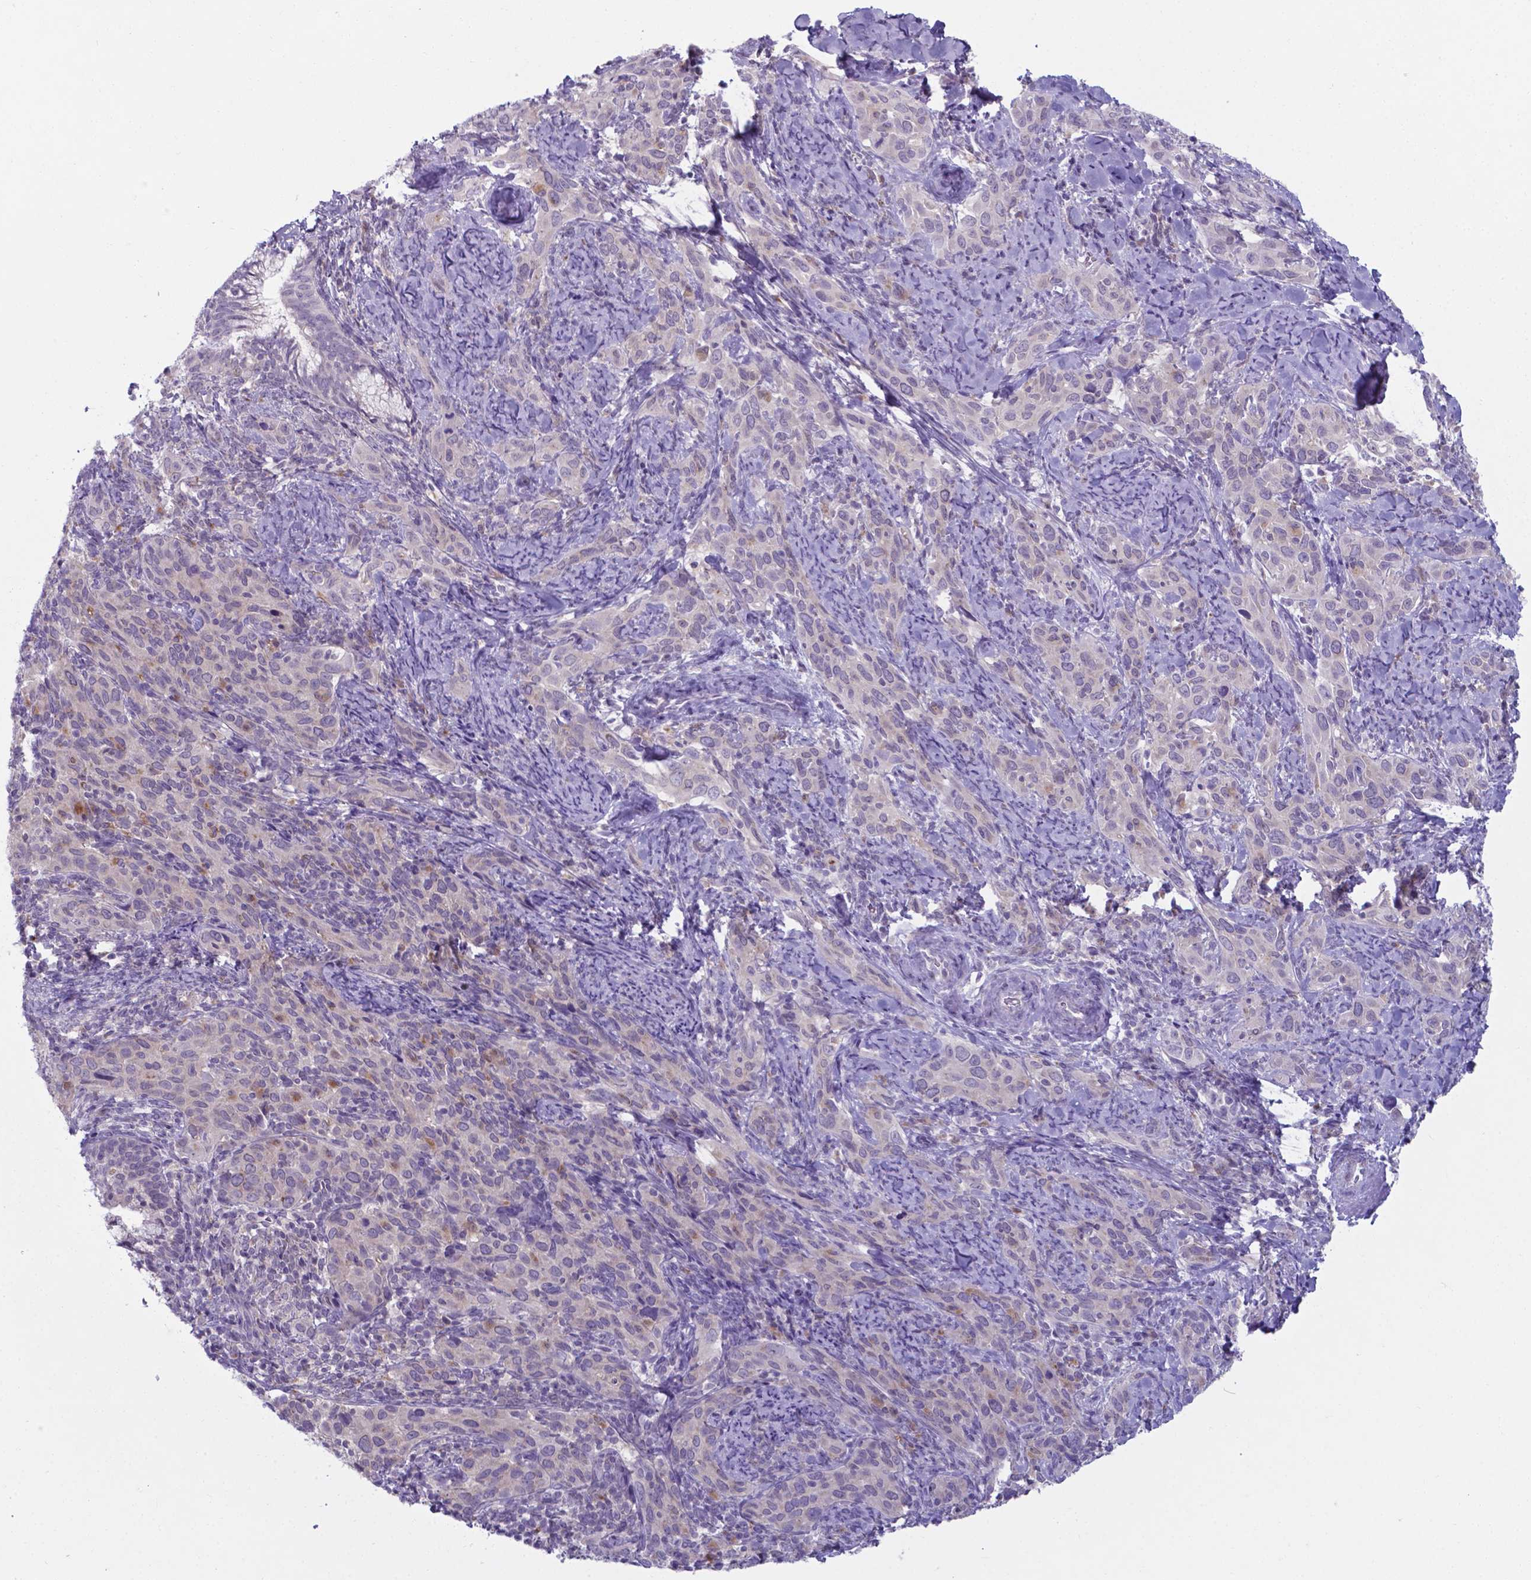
{"staining": {"intensity": "negative", "quantity": "none", "location": "none"}, "tissue": "cervical cancer", "cell_type": "Tumor cells", "image_type": "cancer", "snomed": [{"axis": "morphology", "description": "Squamous cell carcinoma, NOS"}, {"axis": "topography", "description": "Cervix"}], "caption": "This is an immunohistochemistry (IHC) image of cervical cancer (squamous cell carcinoma). There is no expression in tumor cells.", "gene": "AP5B1", "patient": {"sex": "female", "age": 51}}